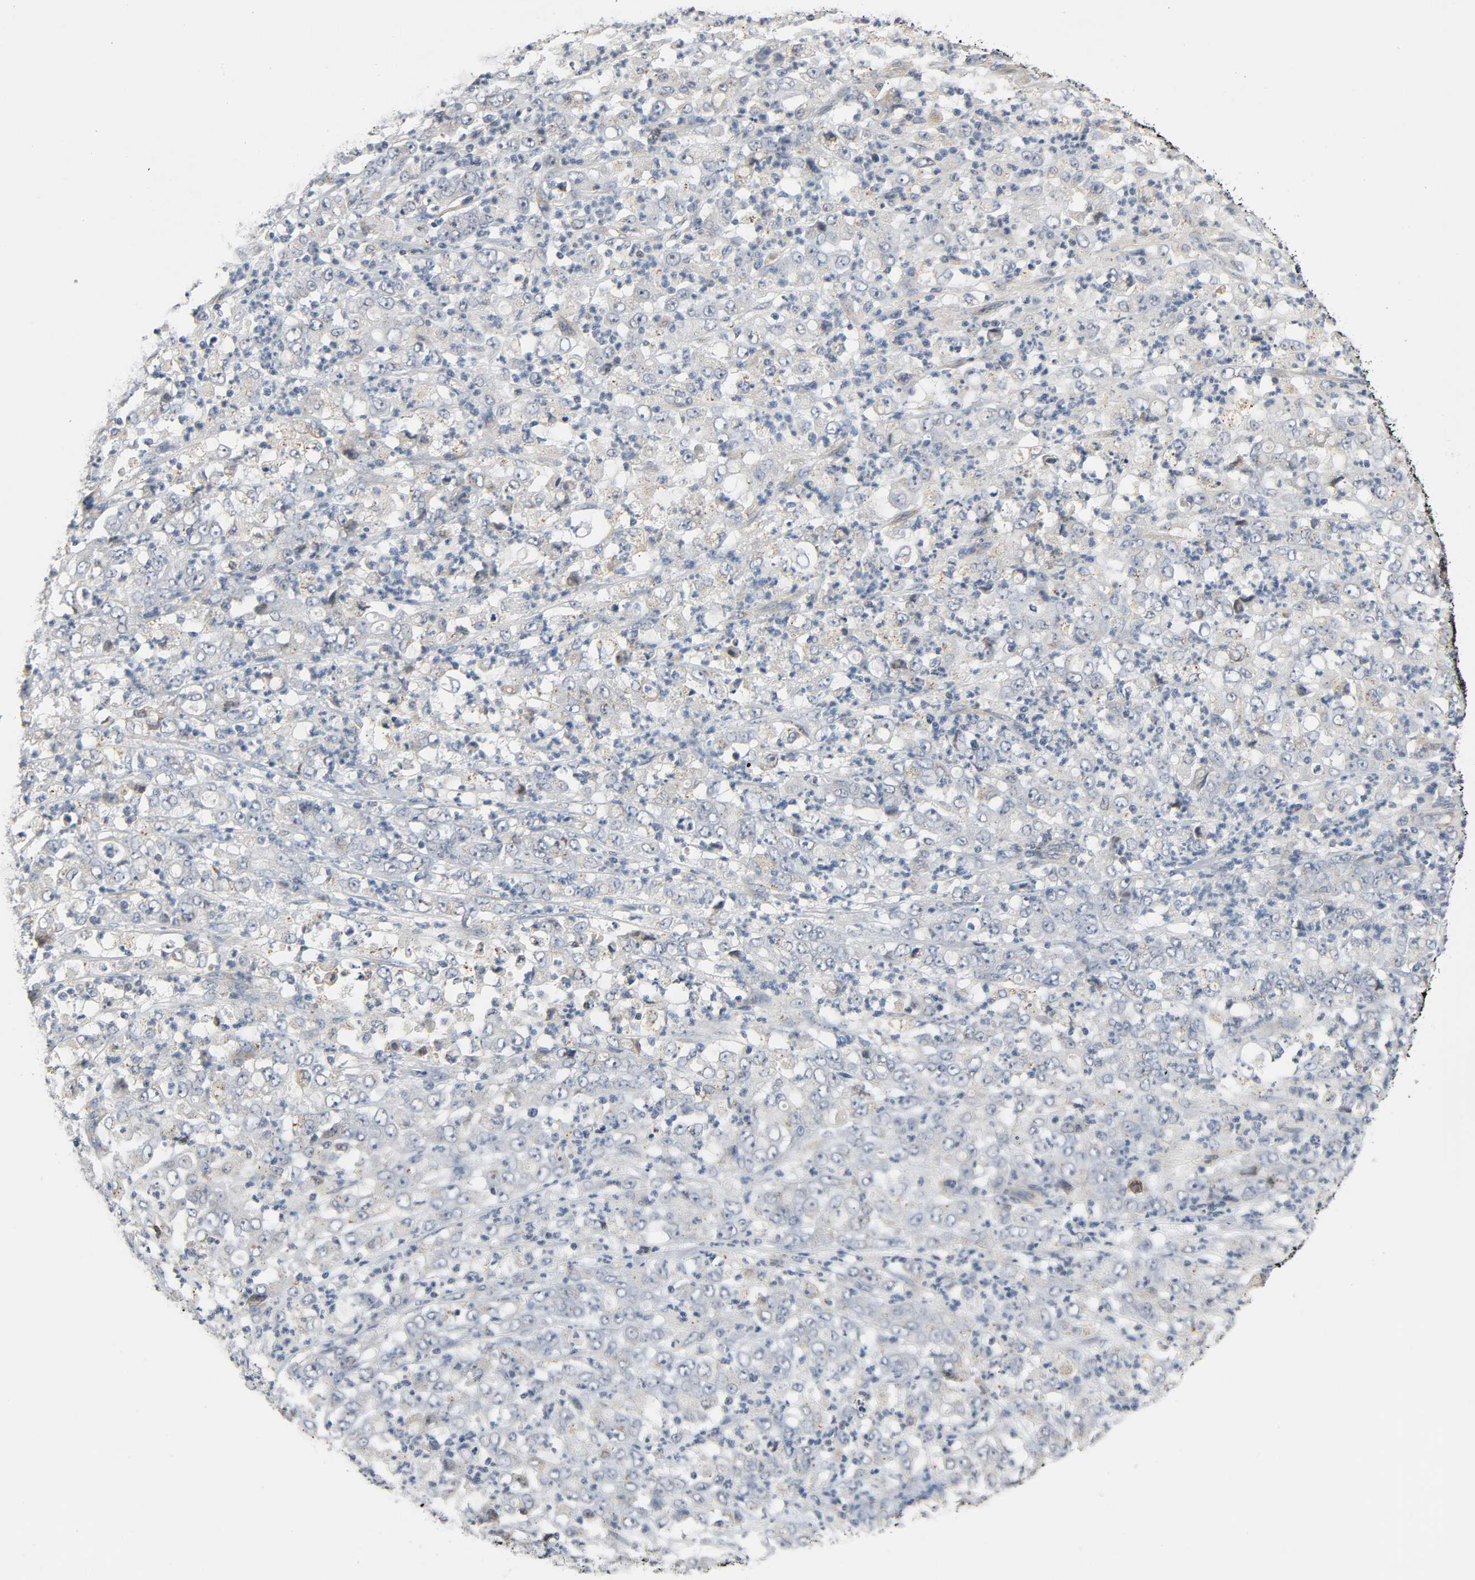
{"staining": {"intensity": "weak", "quantity": "<25%", "location": "cytoplasmic/membranous"}, "tissue": "stomach cancer", "cell_type": "Tumor cells", "image_type": "cancer", "snomed": [{"axis": "morphology", "description": "Adenocarcinoma, NOS"}, {"axis": "topography", "description": "Stomach, lower"}], "caption": "Immunohistochemistry (IHC) image of stomach cancer (adenocarcinoma) stained for a protein (brown), which reveals no expression in tumor cells.", "gene": "CD4", "patient": {"sex": "female", "age": 71}}